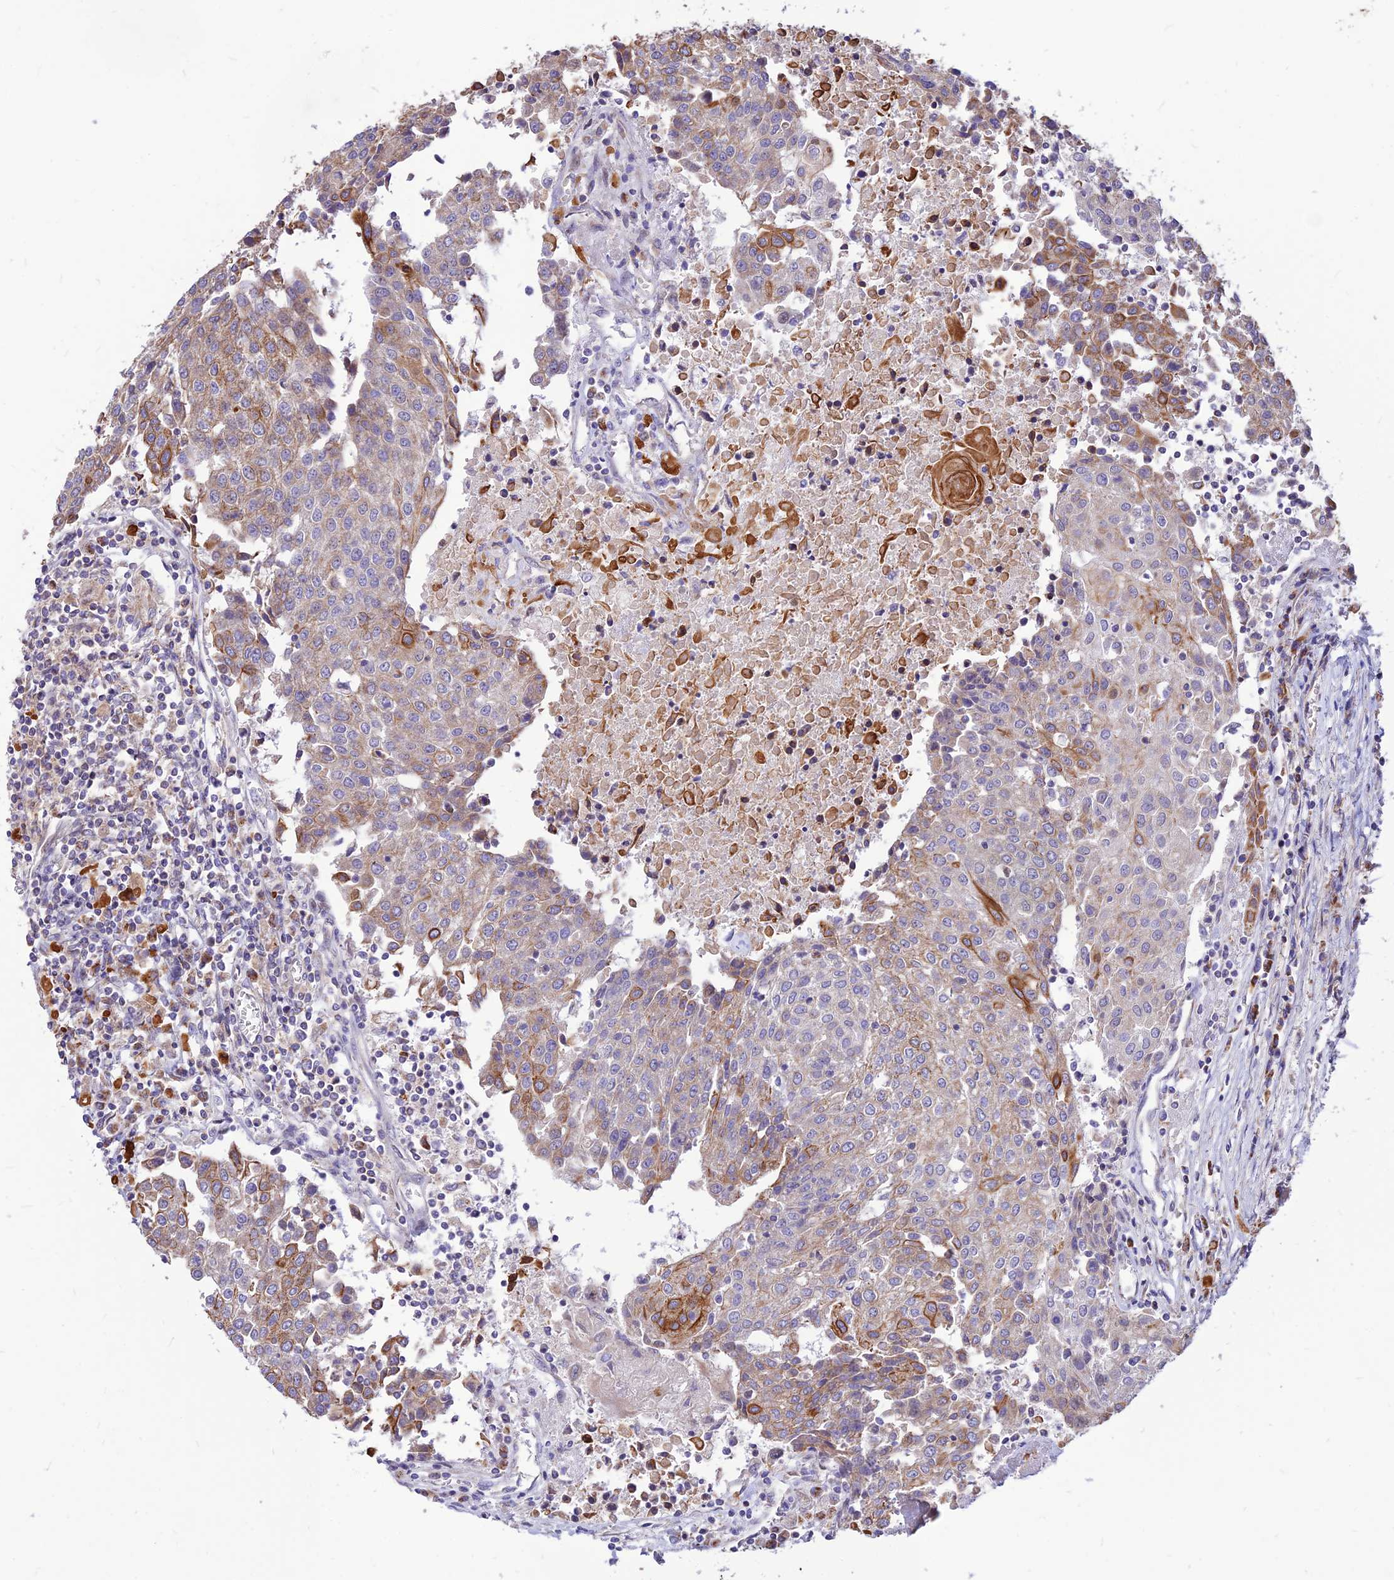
{"staining": {"intensity": "moderate", "quantity": "25%-75%", "location": "cytoplasmic/membranous"}, "tissue": "urothelial cancer", "cell_type": "Tumor cells", "image_type": "cancer", "snomed": [{"axis": "morphology", "description": "Urothelial carcinoma, High grade"}, {"axis": "topography", "description": "Urinary bladder"}], "caption": "IHC histopathology image of neoplastic tissue: urothelial cancer stained using immunohistochemistry exhibits medium levels of moderate protein expression localized specifically in the cytoplasmic/membranous of tumor cells, appearing as a cytoplasmic/membranous brown color.", "gene": "ECI1", "patient": {"sex": "female", "age": 85}}